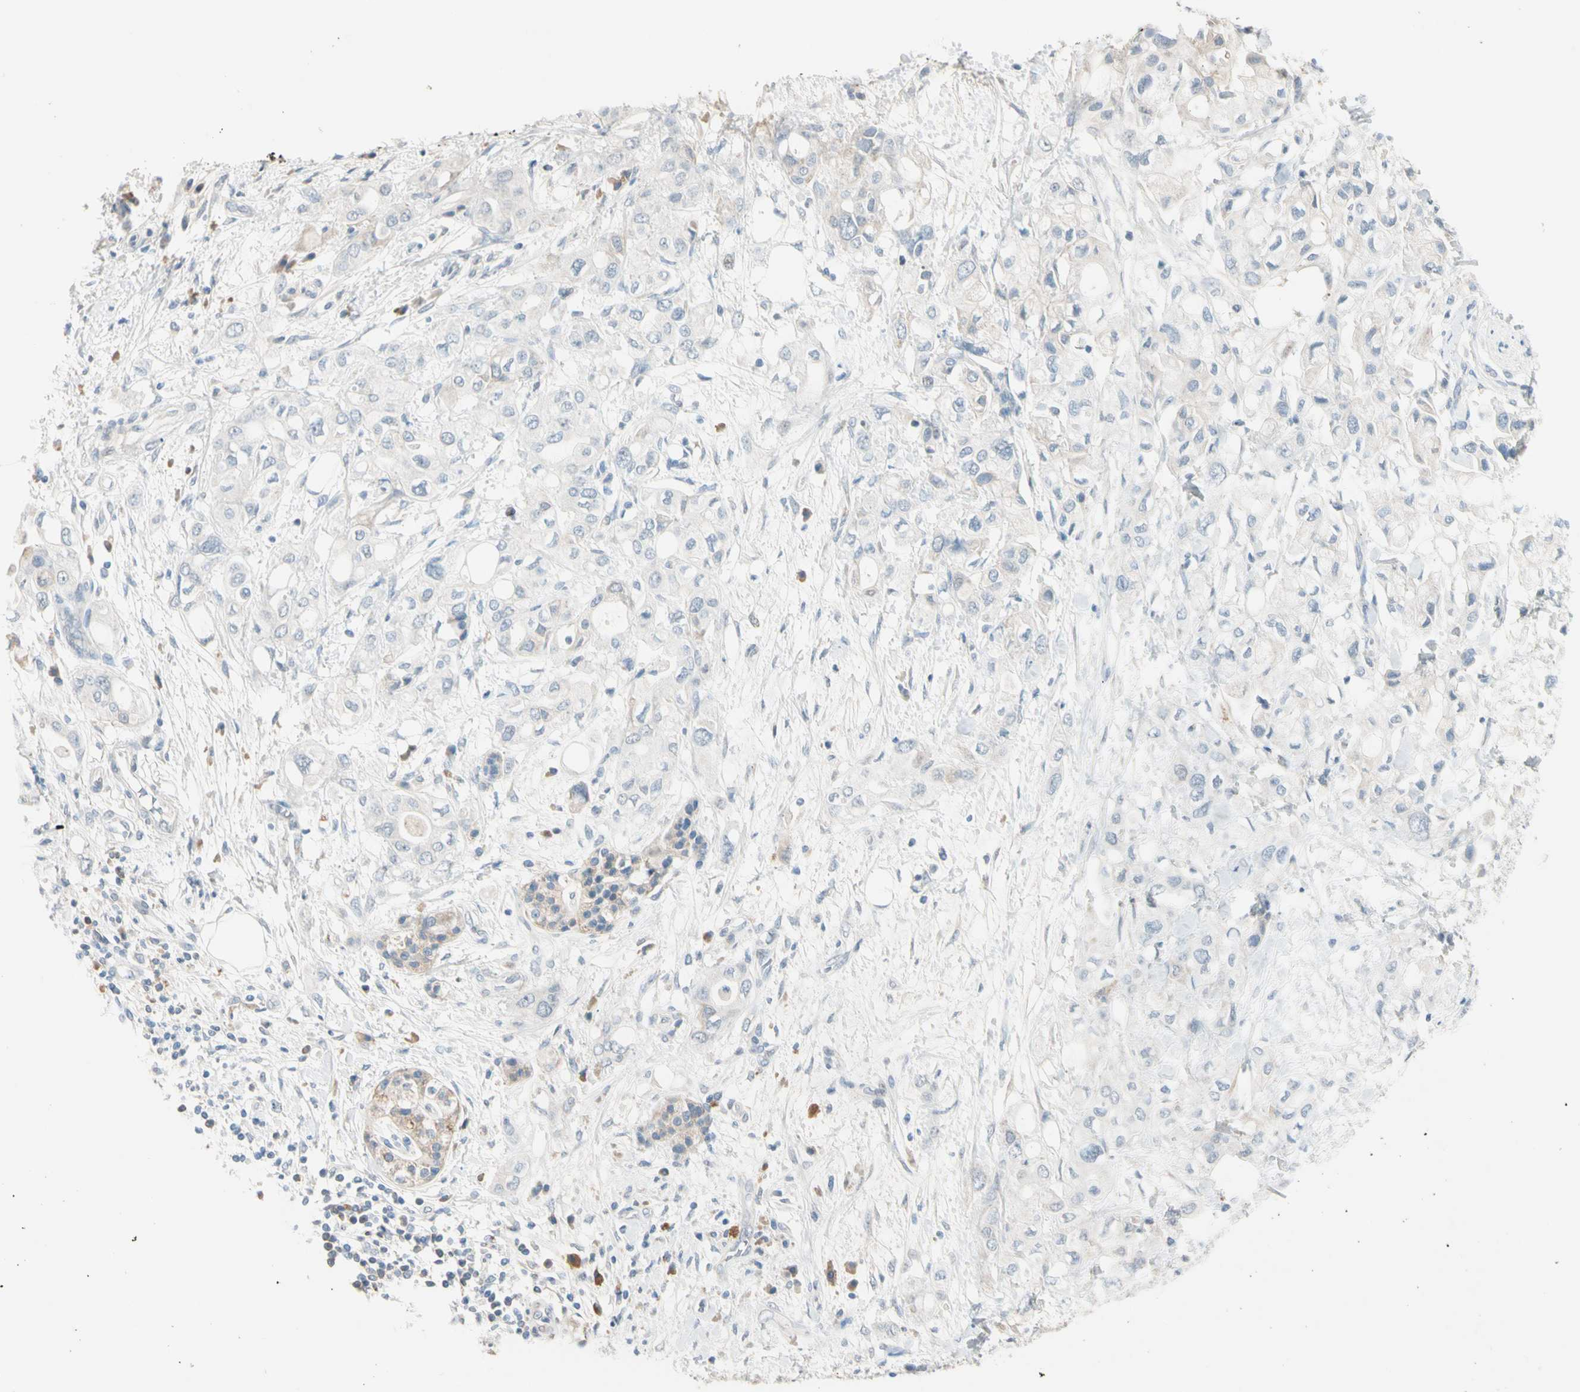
{"staining": {"intensity": "weak", "quantity": "<25%", "location": "cytoplasmic/membranous"}, "tissue": "pancreatic cancer", "cell_type": "Tumor cells", "image_type": "cancer", "snomed": [{"axis": "morphology", "description": "Adenocarcinoma, NOS"}, {"axis": "topography", "description": "Pancreas"}], "caption": "DAB (3,3'-diaminobenzidine) immunohistochemical staining of pancreatic adenocarcinoma displays no significant positivity in tumor cells.", "gene": "SERPIND1", "patient": {"sex": "female", "age": 56}}